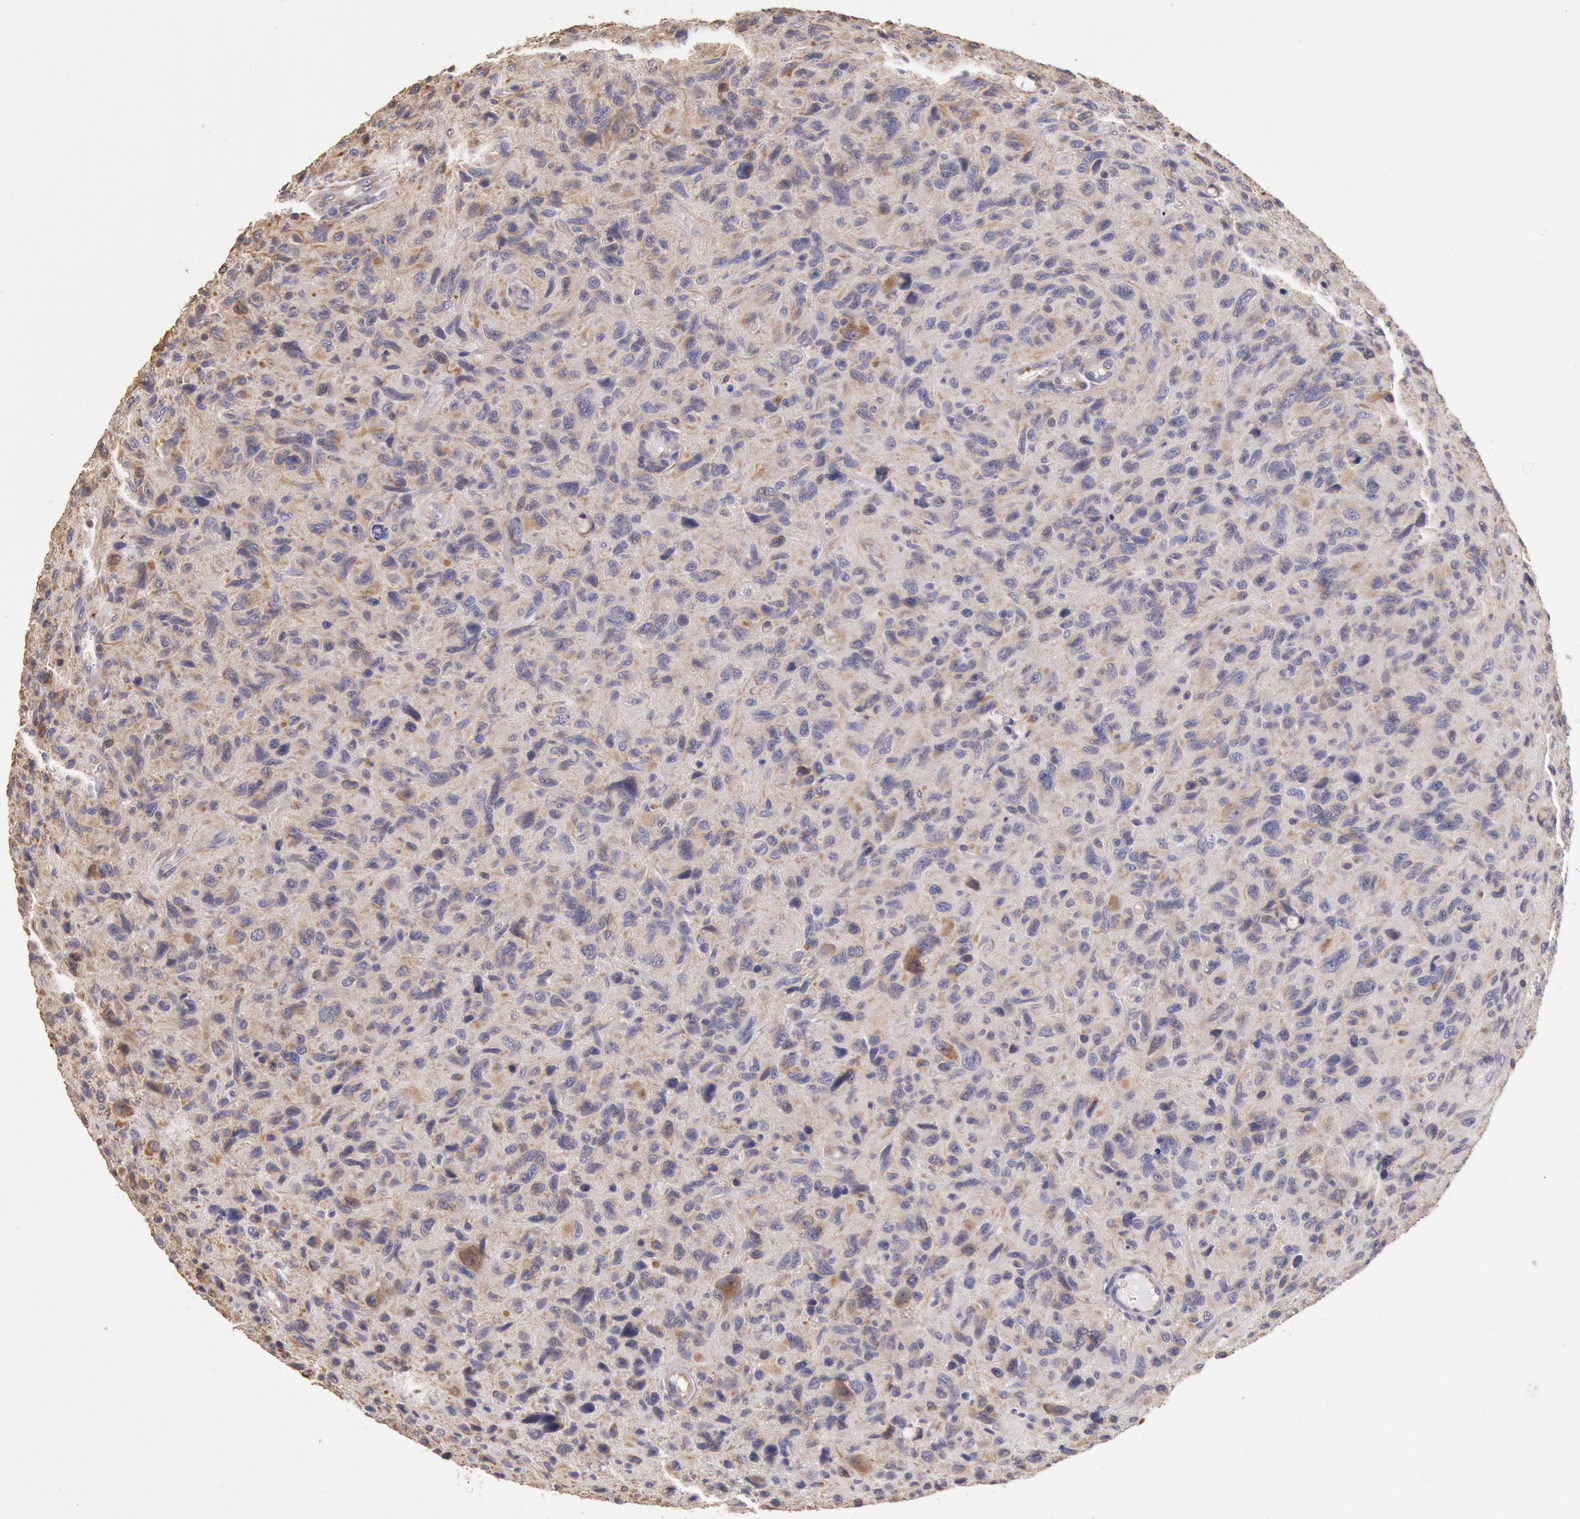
{"staining": {"intensity": "weak", "quantity": ">75%", "location": "cytoplasmic/membranous"}, "tissue": "glioma", "cell_type": "Tumor cells", "image_type": "cancer", "snomed": [{"axis": "morphology", "description": "Glioma, malignant, High grade"}, {"axis": "topography", "description": "Brain"}], "caption": "Immunohistochemical staining of human glioma shows low levels of weak cytoplasmic/membranous protein expression in approximately >75% of tumor cells.", "gene": "DRG1", "patient": {"sex": "female", "age": 60}}